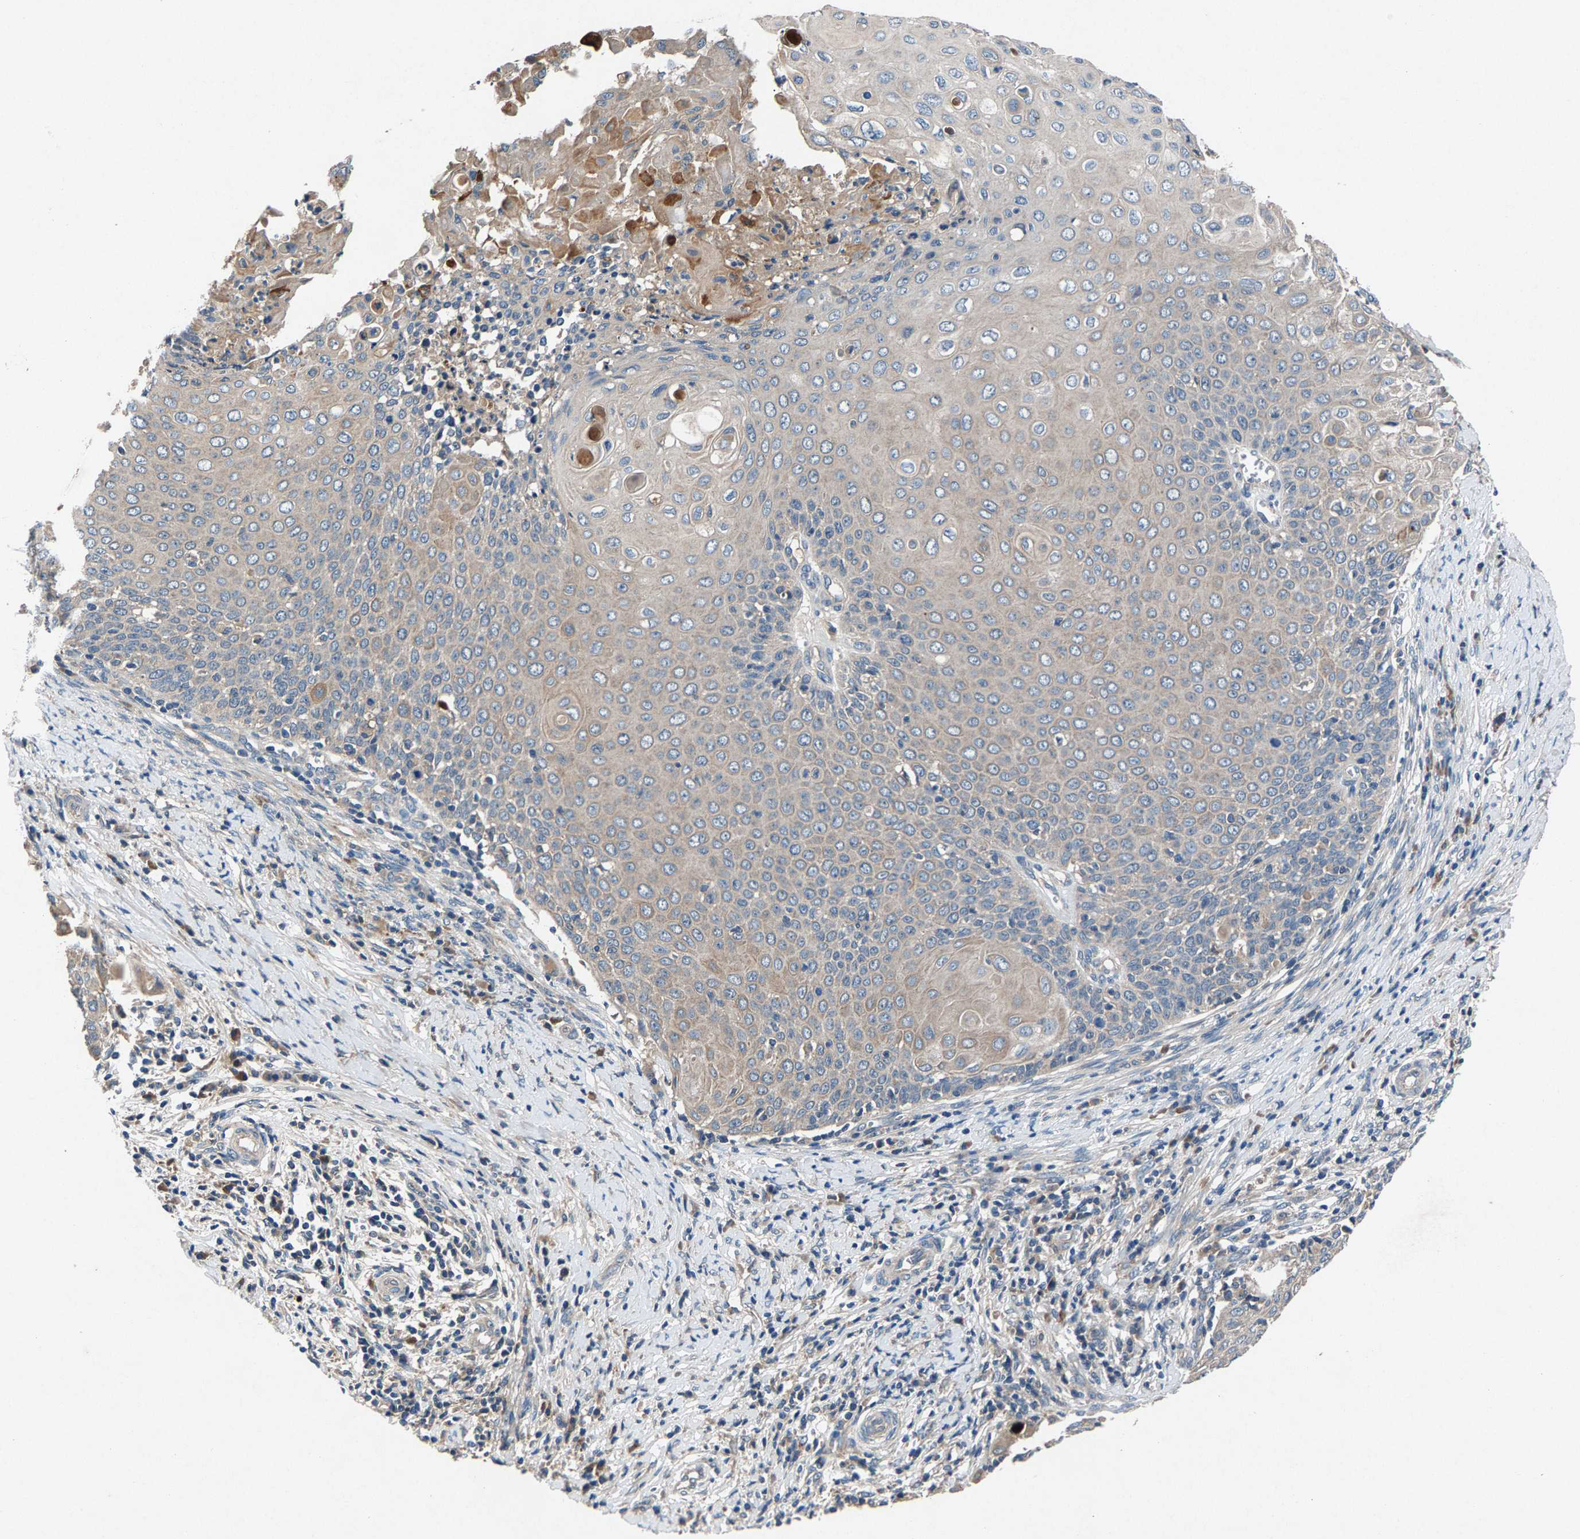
{"staining": {"intensity": "weak", "quantity": "<25%", "location": "cytoplasmic/membranous"}, "tissue": "cervical cancer", "cell_type": "Tumor cells", "image_type": "cancer", "snomed": [{"axis": "morphology", "description": "Squamous cell carcinoma, NOS"}, {"axis": "topography", "description": "Cervix"}], "caption": "Tumor cells are negative for protein expression in human cervical cancer. Nuclei are stained in blue.", "gene": "PRXL2C", "patient": {"sex": "female", "age": 39}}